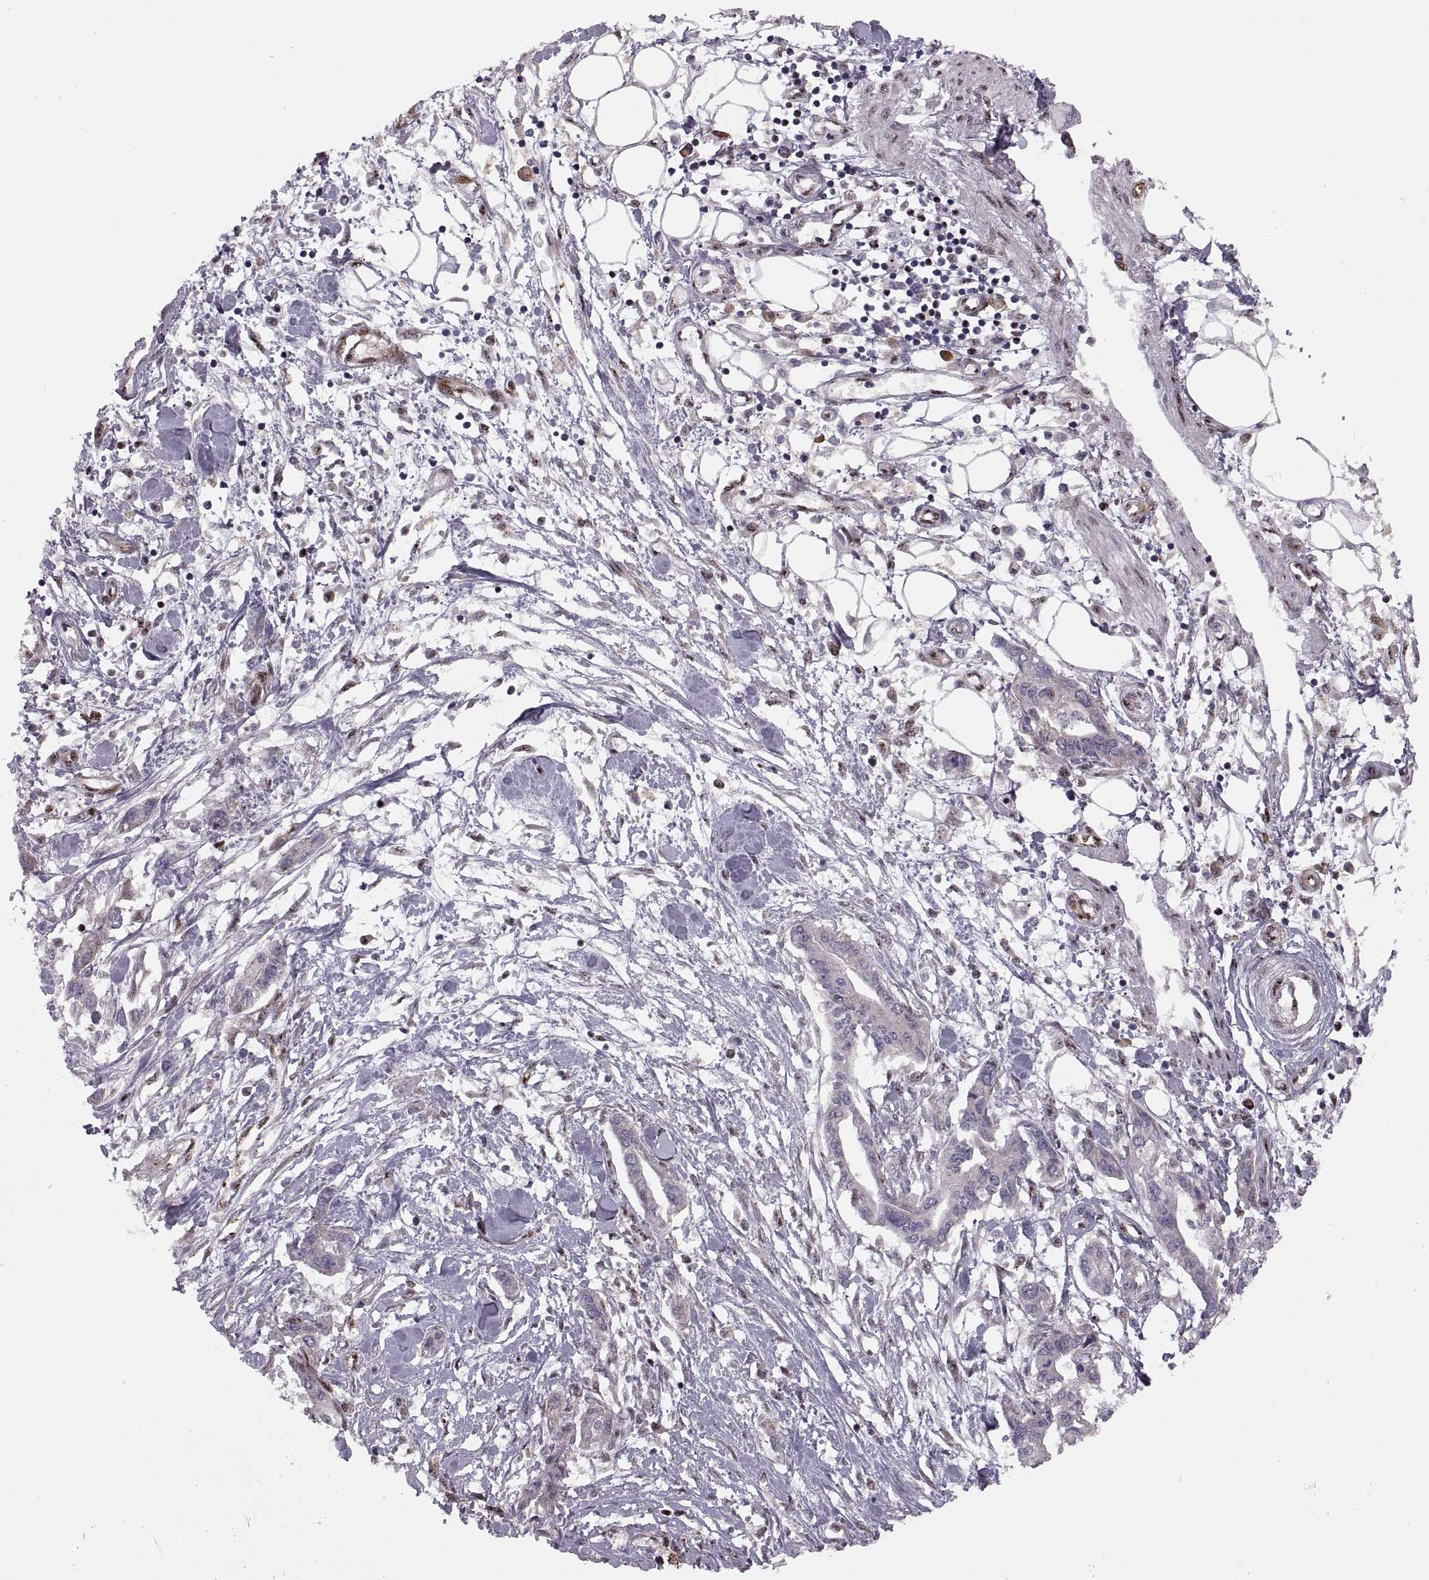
{"staining": {"intensity": "negative", "quantity": "none", "location": "none"}, "tissue": "pancreatic cancer", "cell_type": "Tumor cells", "image_type": "cancer", "snomed": [{"axis": "morphology", "description": "Adenocarcinoma, NOS"}, {"axis": "topography", "description": "Pancreas"}], "caption": "This is a image of immunohistochemistry staining of pancreatic cancer, which shows no staining in tumor cells.", "gene": "ZCCHC17", "patient": {"sex": "male", "age": 60}}